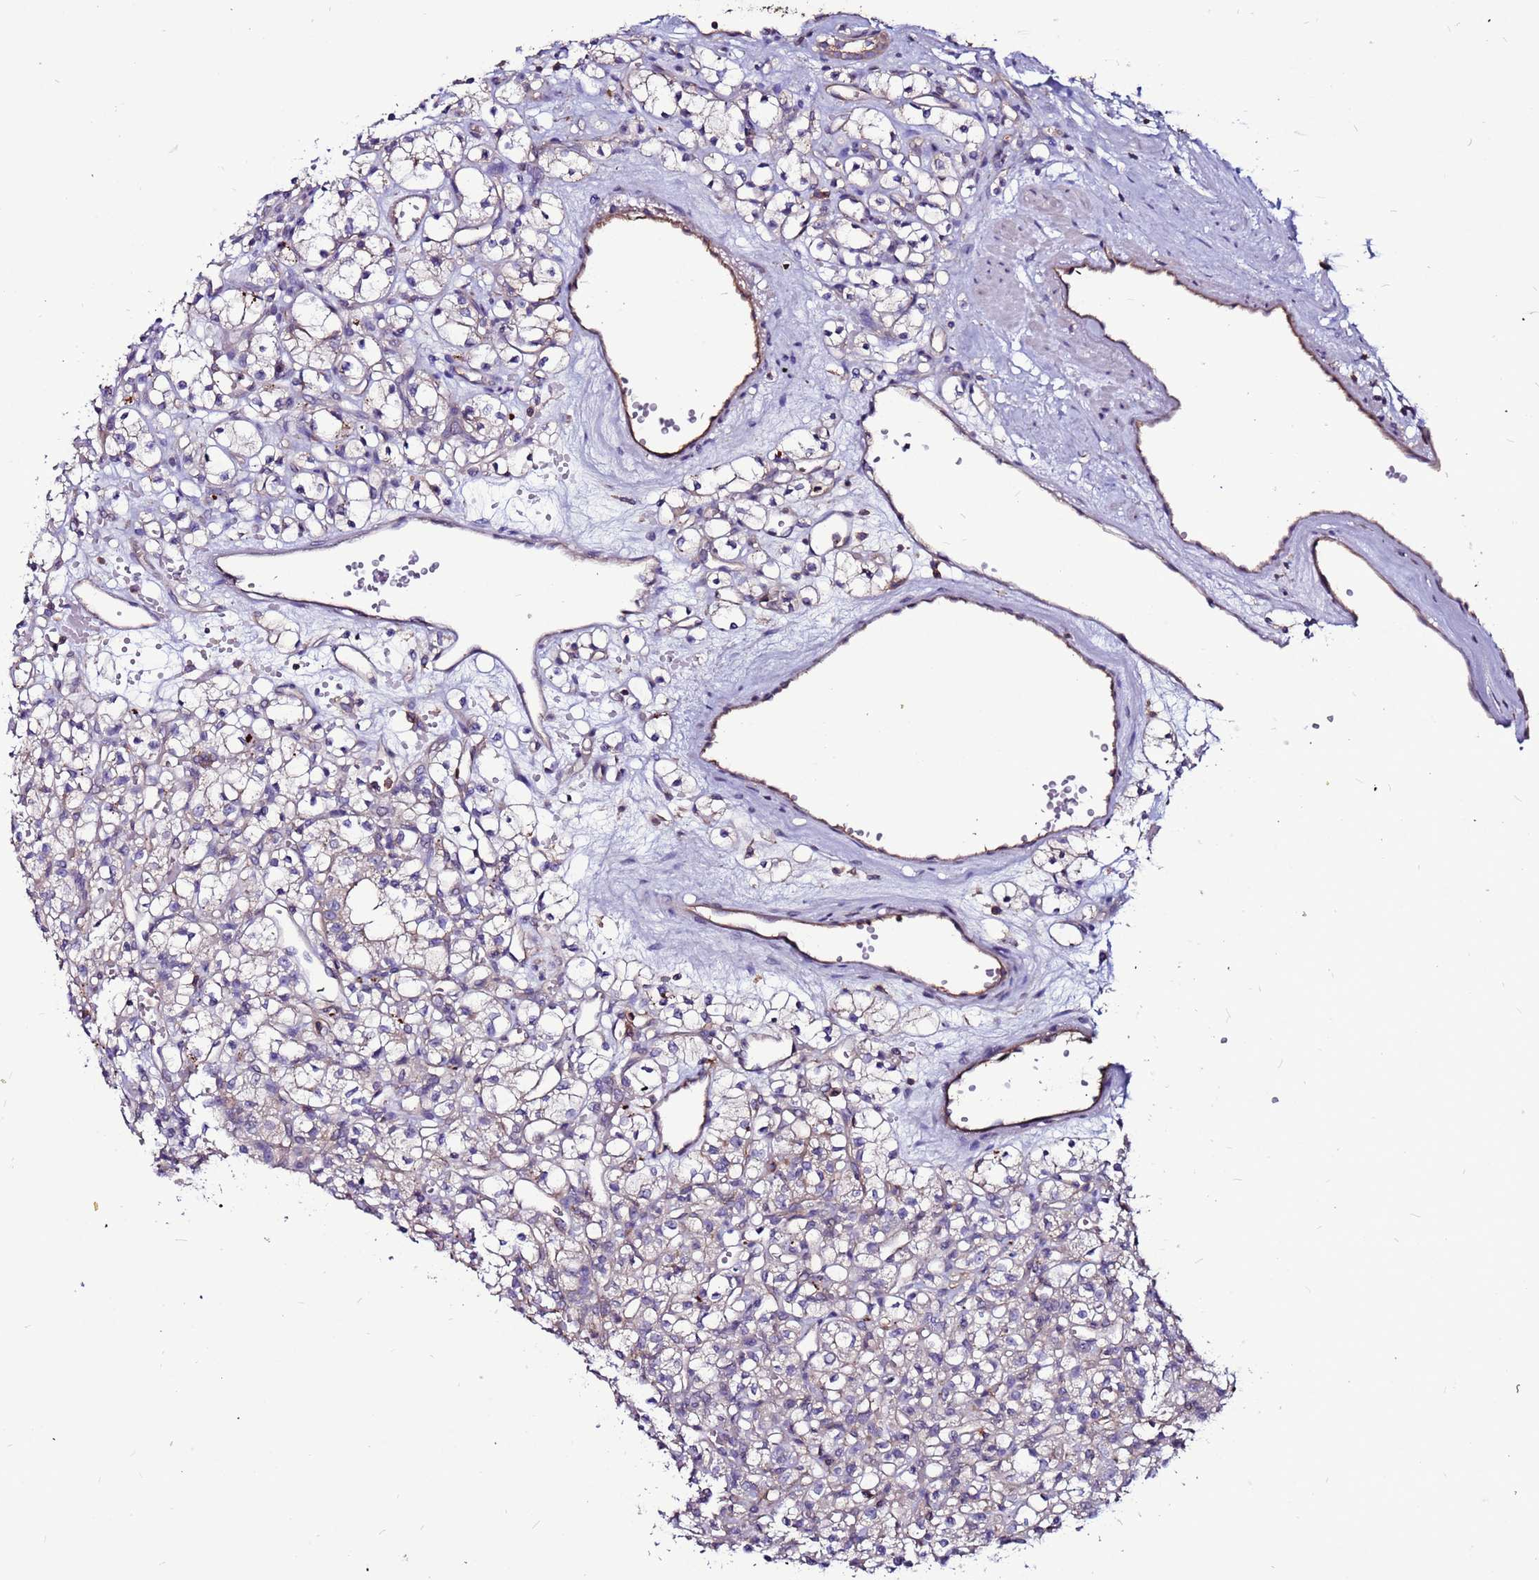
{"staining": {"intensity": "negative", "quantity": "none", "location": "none"}, "tissue": "renal cancer", "cell_type": "Tumor cells", "image_type": "cancer", "snomed": [{"axis": "morphology", "description": "Adenocarcinoma, NOS"}, {"axis": "topography", "description": "Kidney"}], "caption": "Immunohistochemical staining of renal adenocarcinoma demonstrates no significant expression in tumor cells.", "gene": "NRN1L", "patient": {"sex": "female", "age": 59}}